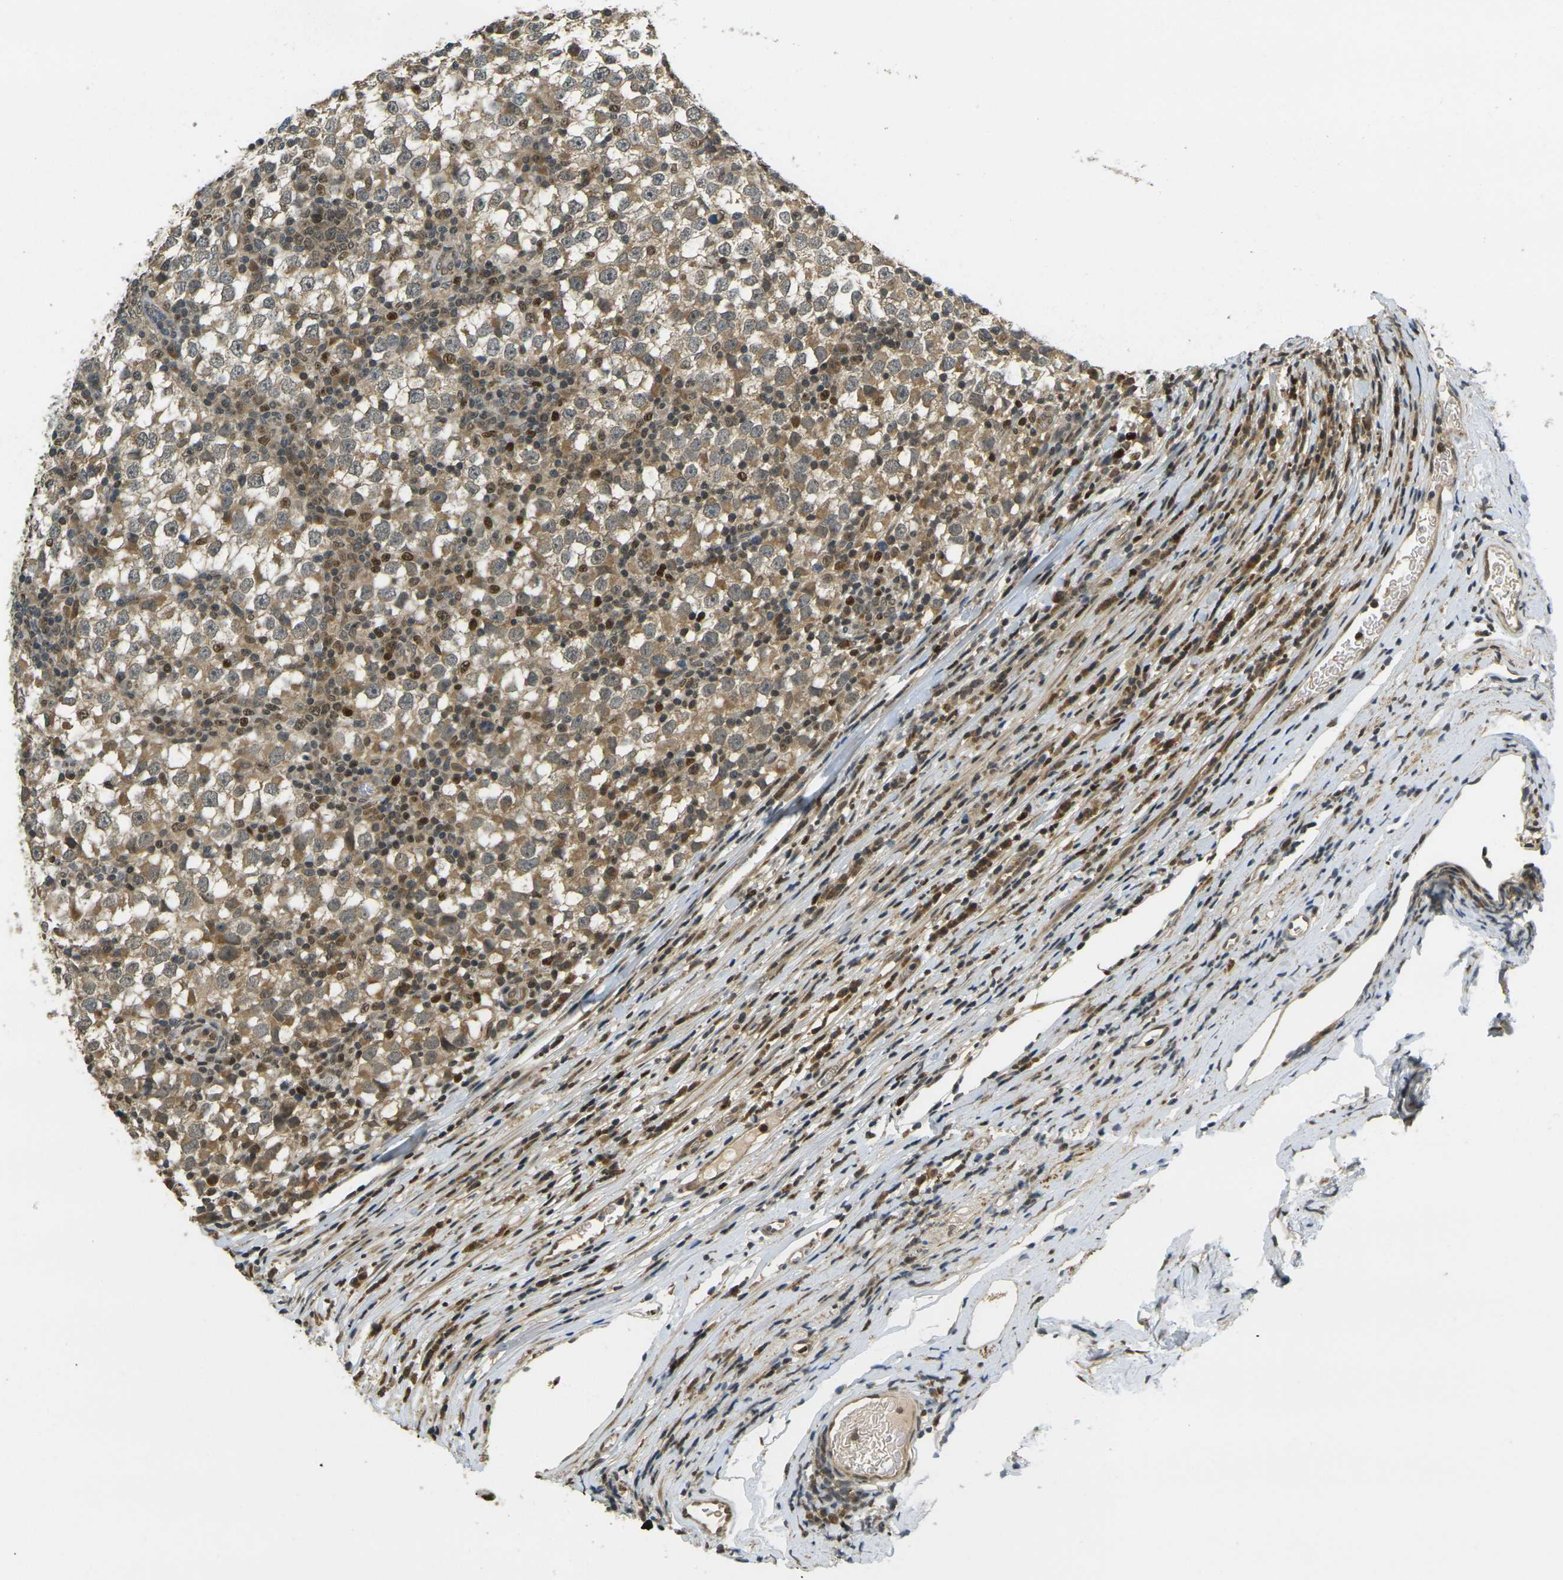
{"staining": {"intensity": "moderate", "quantity": ">75%", "location": "cytoplasmic/membranous"}, "tissue": "testis cancer", "cell_type": "Tumor cells", "image_type": "cancer", "snomed": [{"axis": "morphology", "description": "Seminoma, NOS"}, {"axis": "topography", "description": "Testis"}], "caption": "The image displays staining of testis cancer (seminoma), revealing moderate cytoplasmic/membranous protein positivity (brown color) within tumor cells.", "gene": "KLHL8", "patient": {"sex": "male", "age": 65}}